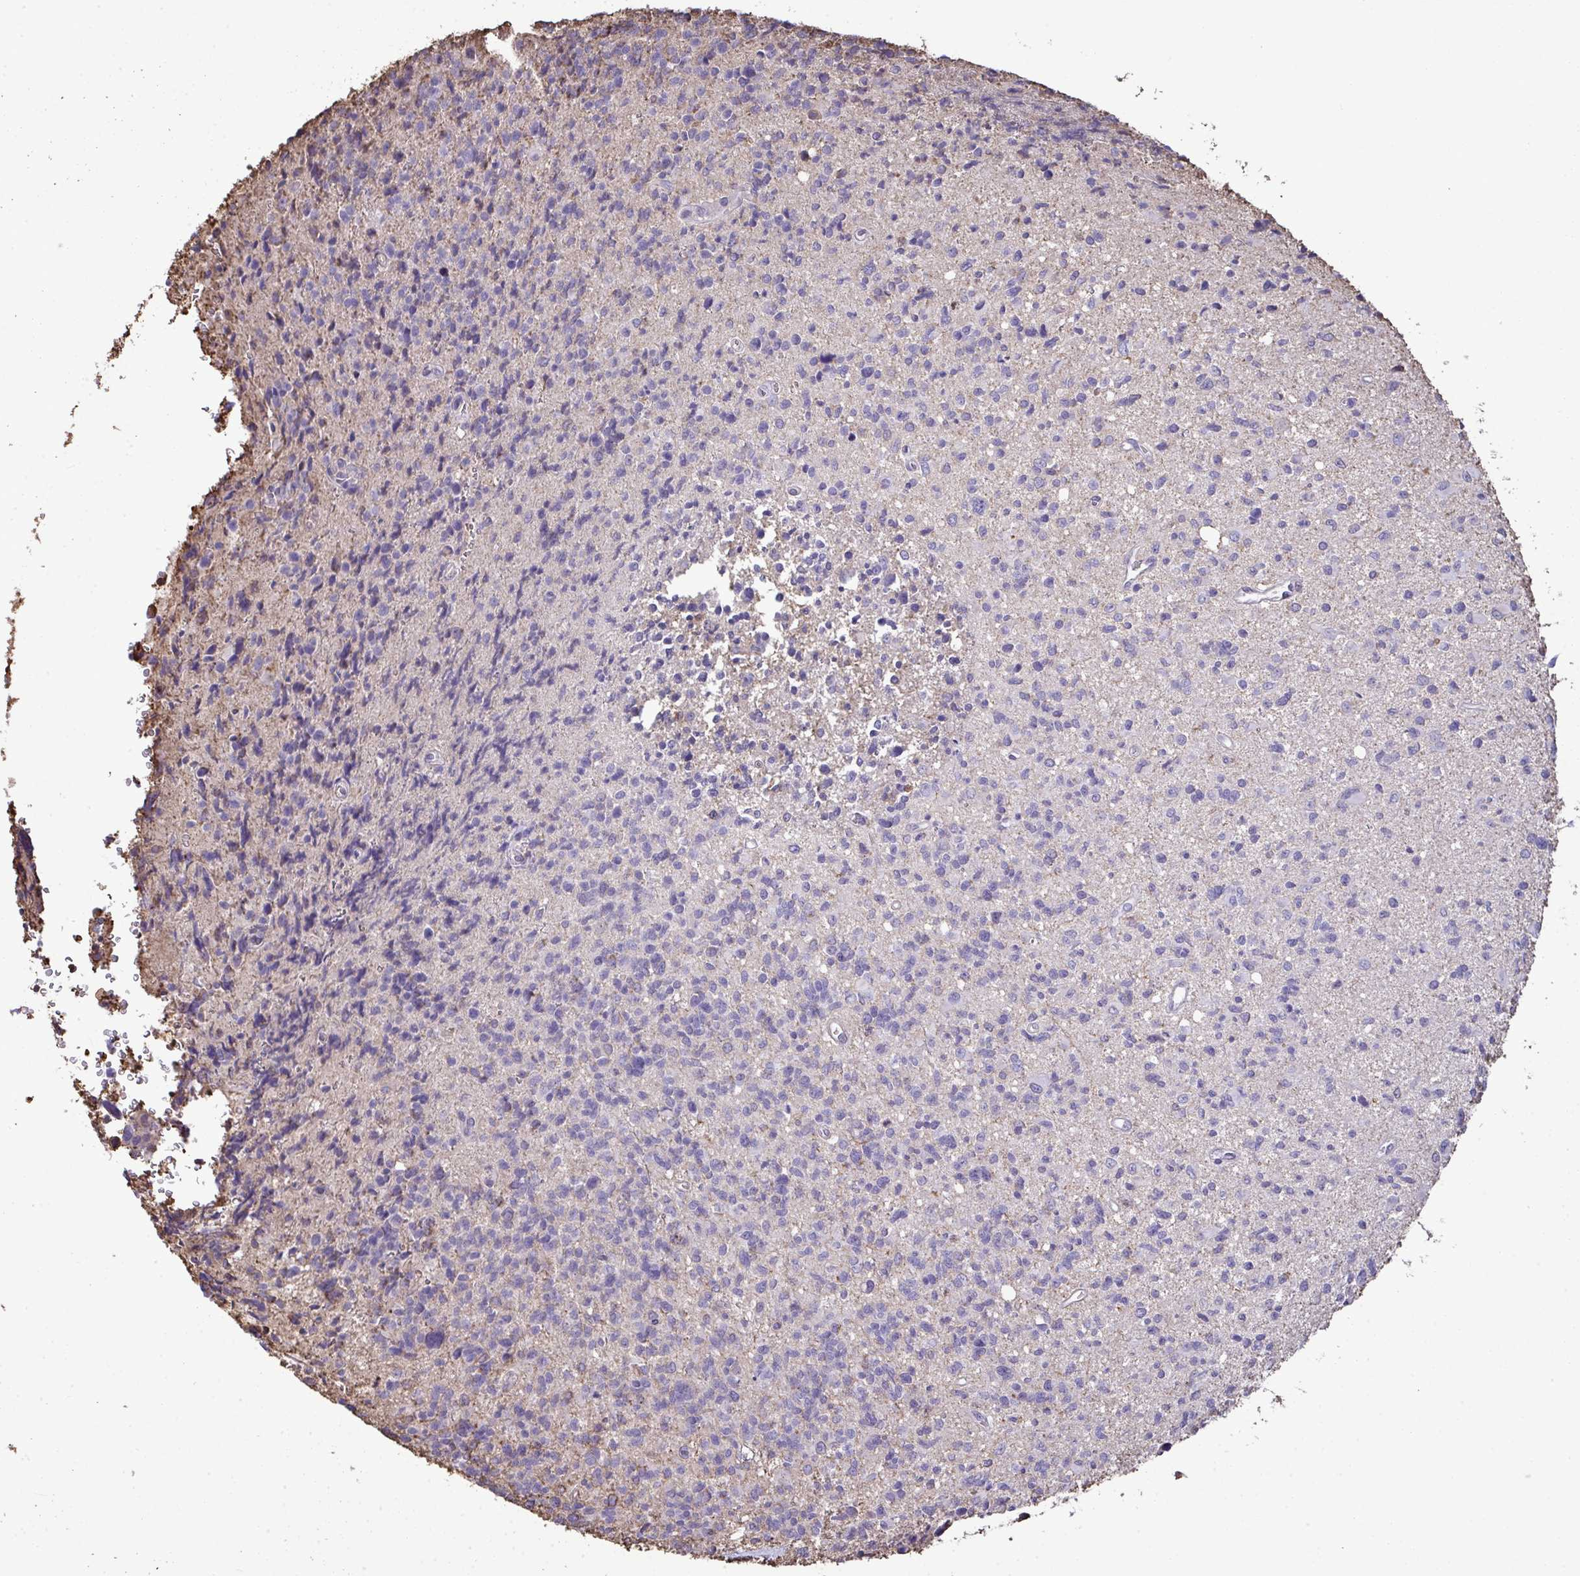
{"staining": {"intensity": "negative", "quantity": "none", "location": "none"}, "tissue": "glioma", "cell_type": "Tumor cells", "image_type": "cancer", "snomed": [{"axis": "morphology", "description": "Glioma, malignant, High grade"}, {"axis": "topography", "description": "Brain"}], "caption": "An IHC micrograph of glioma is shown. There is no staining in tumor cells of glioma.", "gene": "ANXA5", "patient": {"sex": "male", "age": 29}}